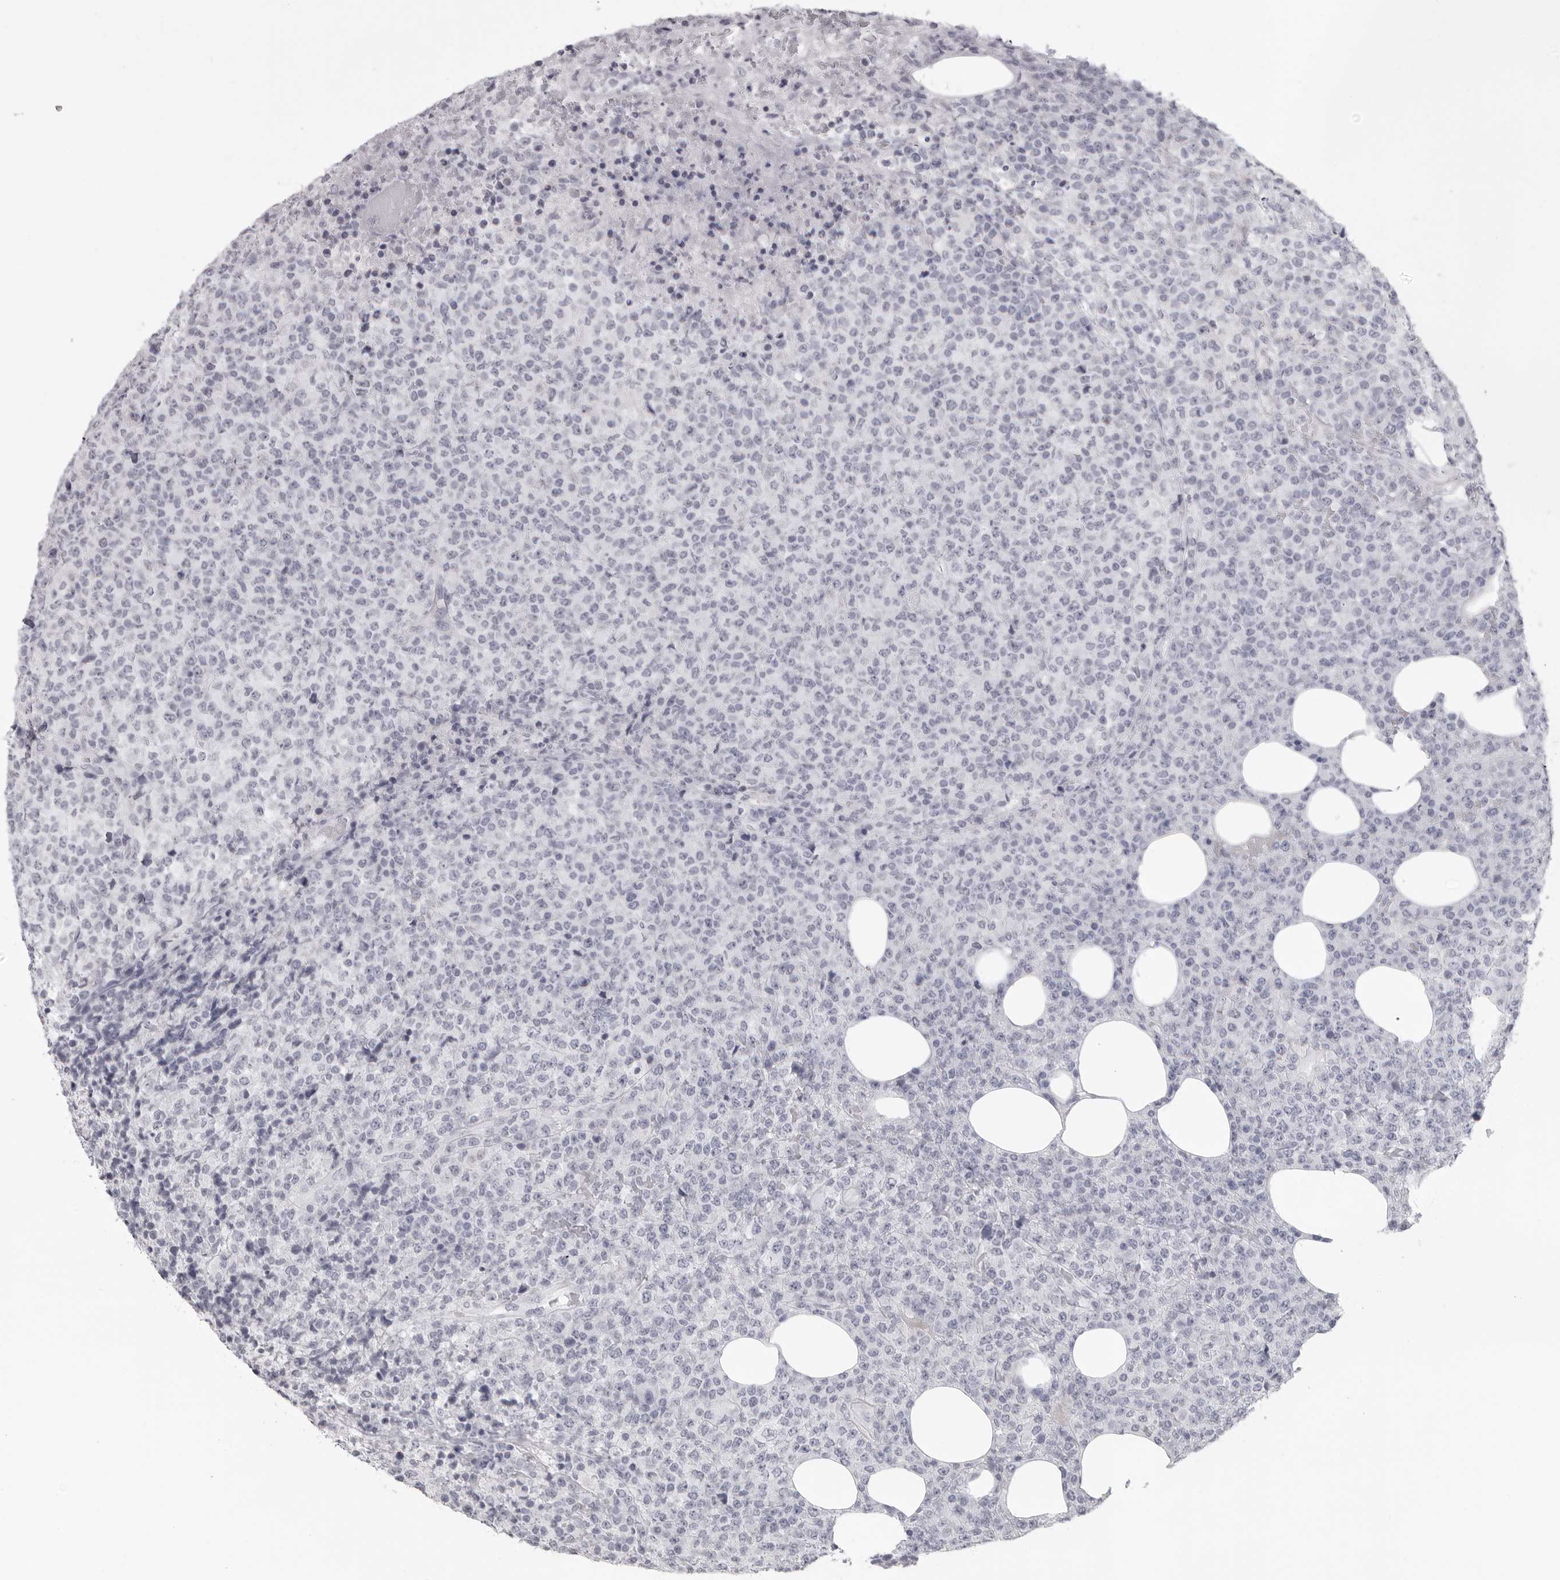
{"staining": {"intensity": "negative", "quantity": "none", "location": "none"}, "tissue": "lymphoma", "cell_type": "Tumor cells", "image_type": "cancer", "snomed": [{"axis": "morphology", "description": "Malignant lymphoma, non-Hodgkin's type, High grade"}, {"axis": "topography", "description": "Lymph node"}], "caption": "Photomicrograph shows no protein staining in tumor cells of malignant lymphoma, non-Hodgkin's type (high-grade) tissue. (Stains: DAB immunohistochemistry with hematoxylin counter stain, Microscopy: brightfield microscopy at high magnification).", "gene": "DNALI1", "patient": {"sex": "male", "age": 13}}